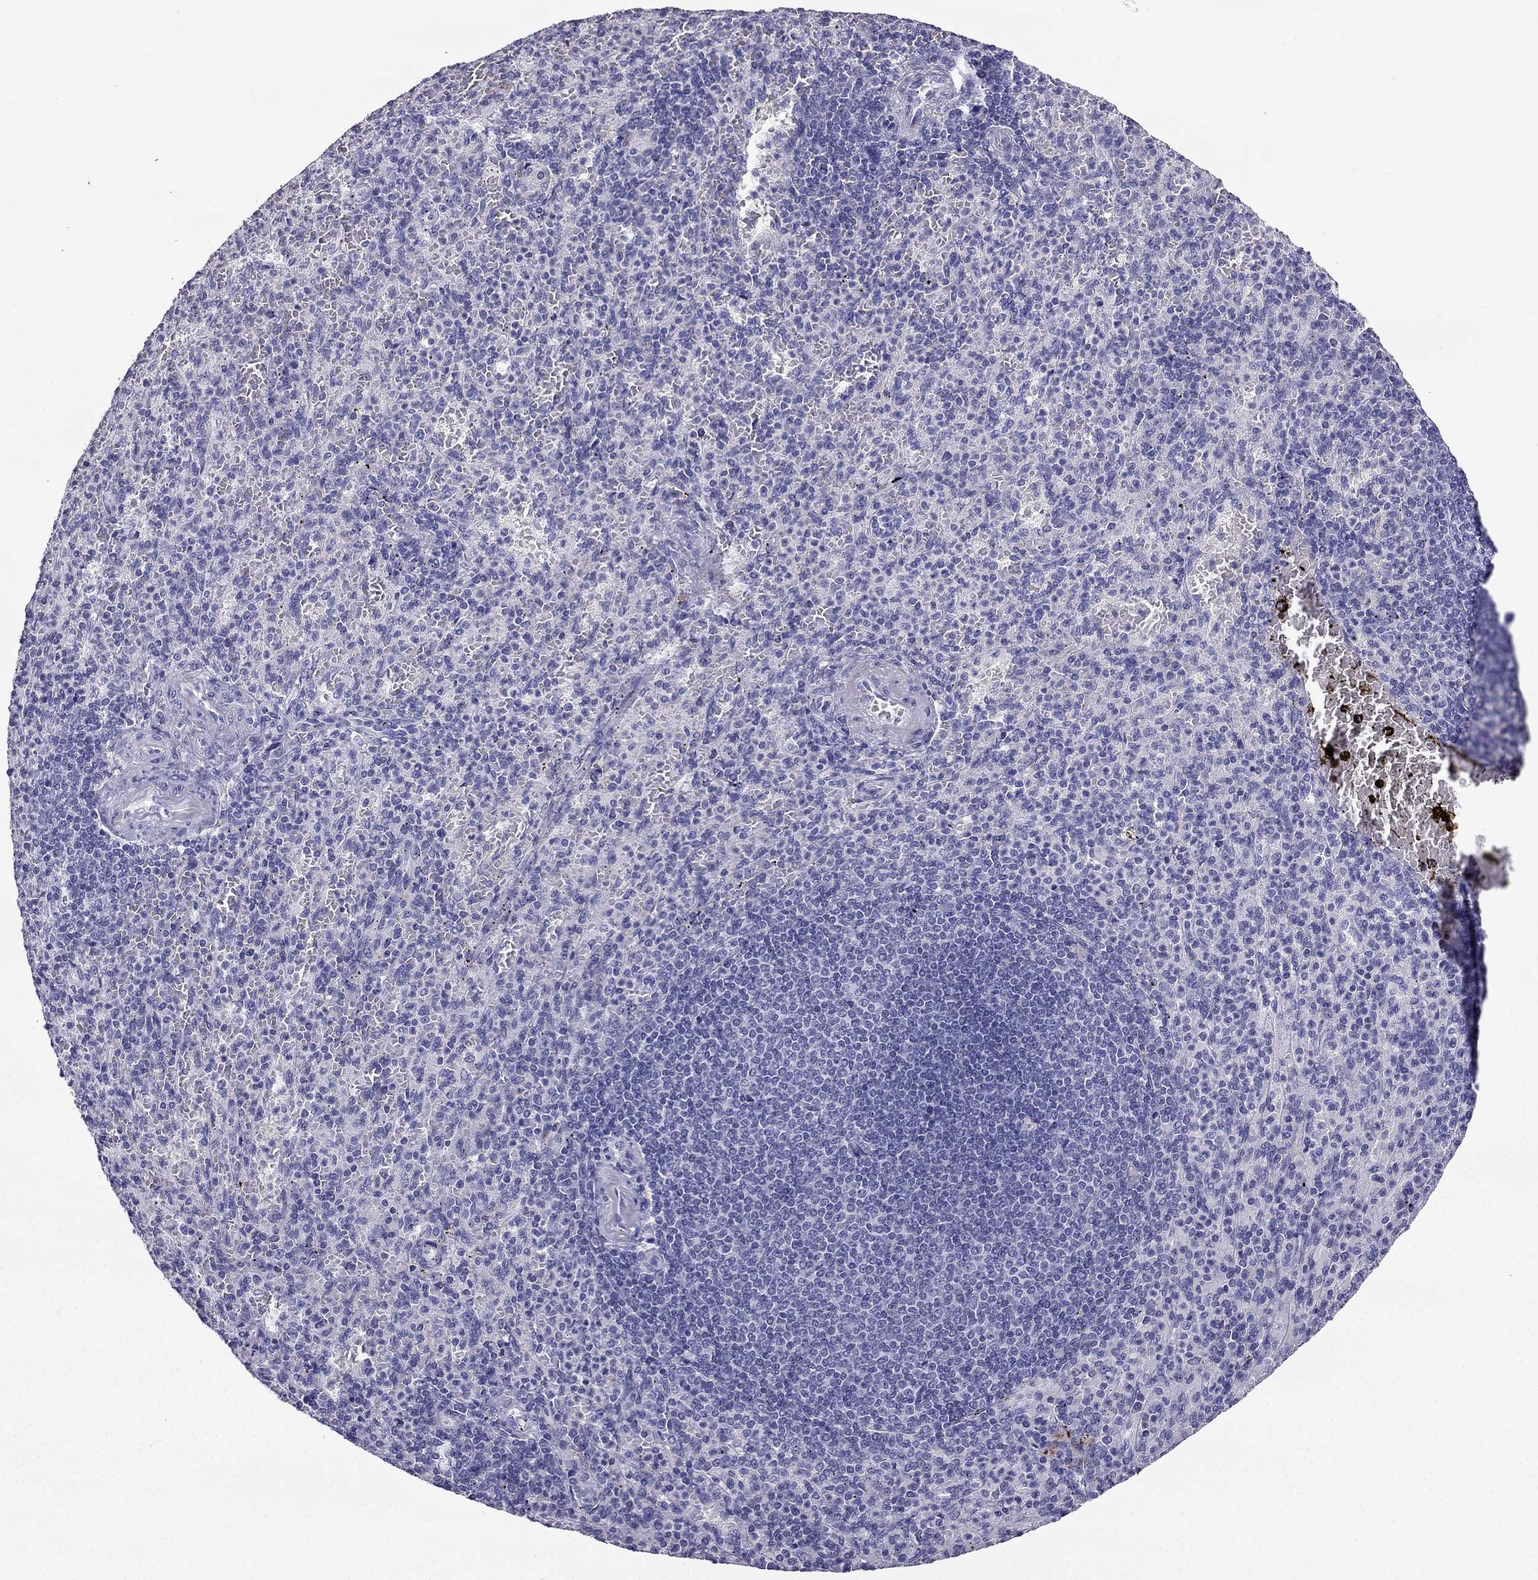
{"staining": {"intensity": "negative", "quantity": "none", "location": "none"}, "tissue": "spleen", "cell_type": "Cells in red pulp", "image_type": "normal", "snomed": [{"axis": "morphology", "description": "Normal tissue, NOS"}, {"axis": "topography", "description": "Spleen"}], "caption": "The immunohistochemistry (IHC) photomicrograph has no significant positivity in cells in red pulp of spleen. (DAB IHC, high magnification).", "gene": "PTH", "patient": {"sex": "female", "age": 74}}